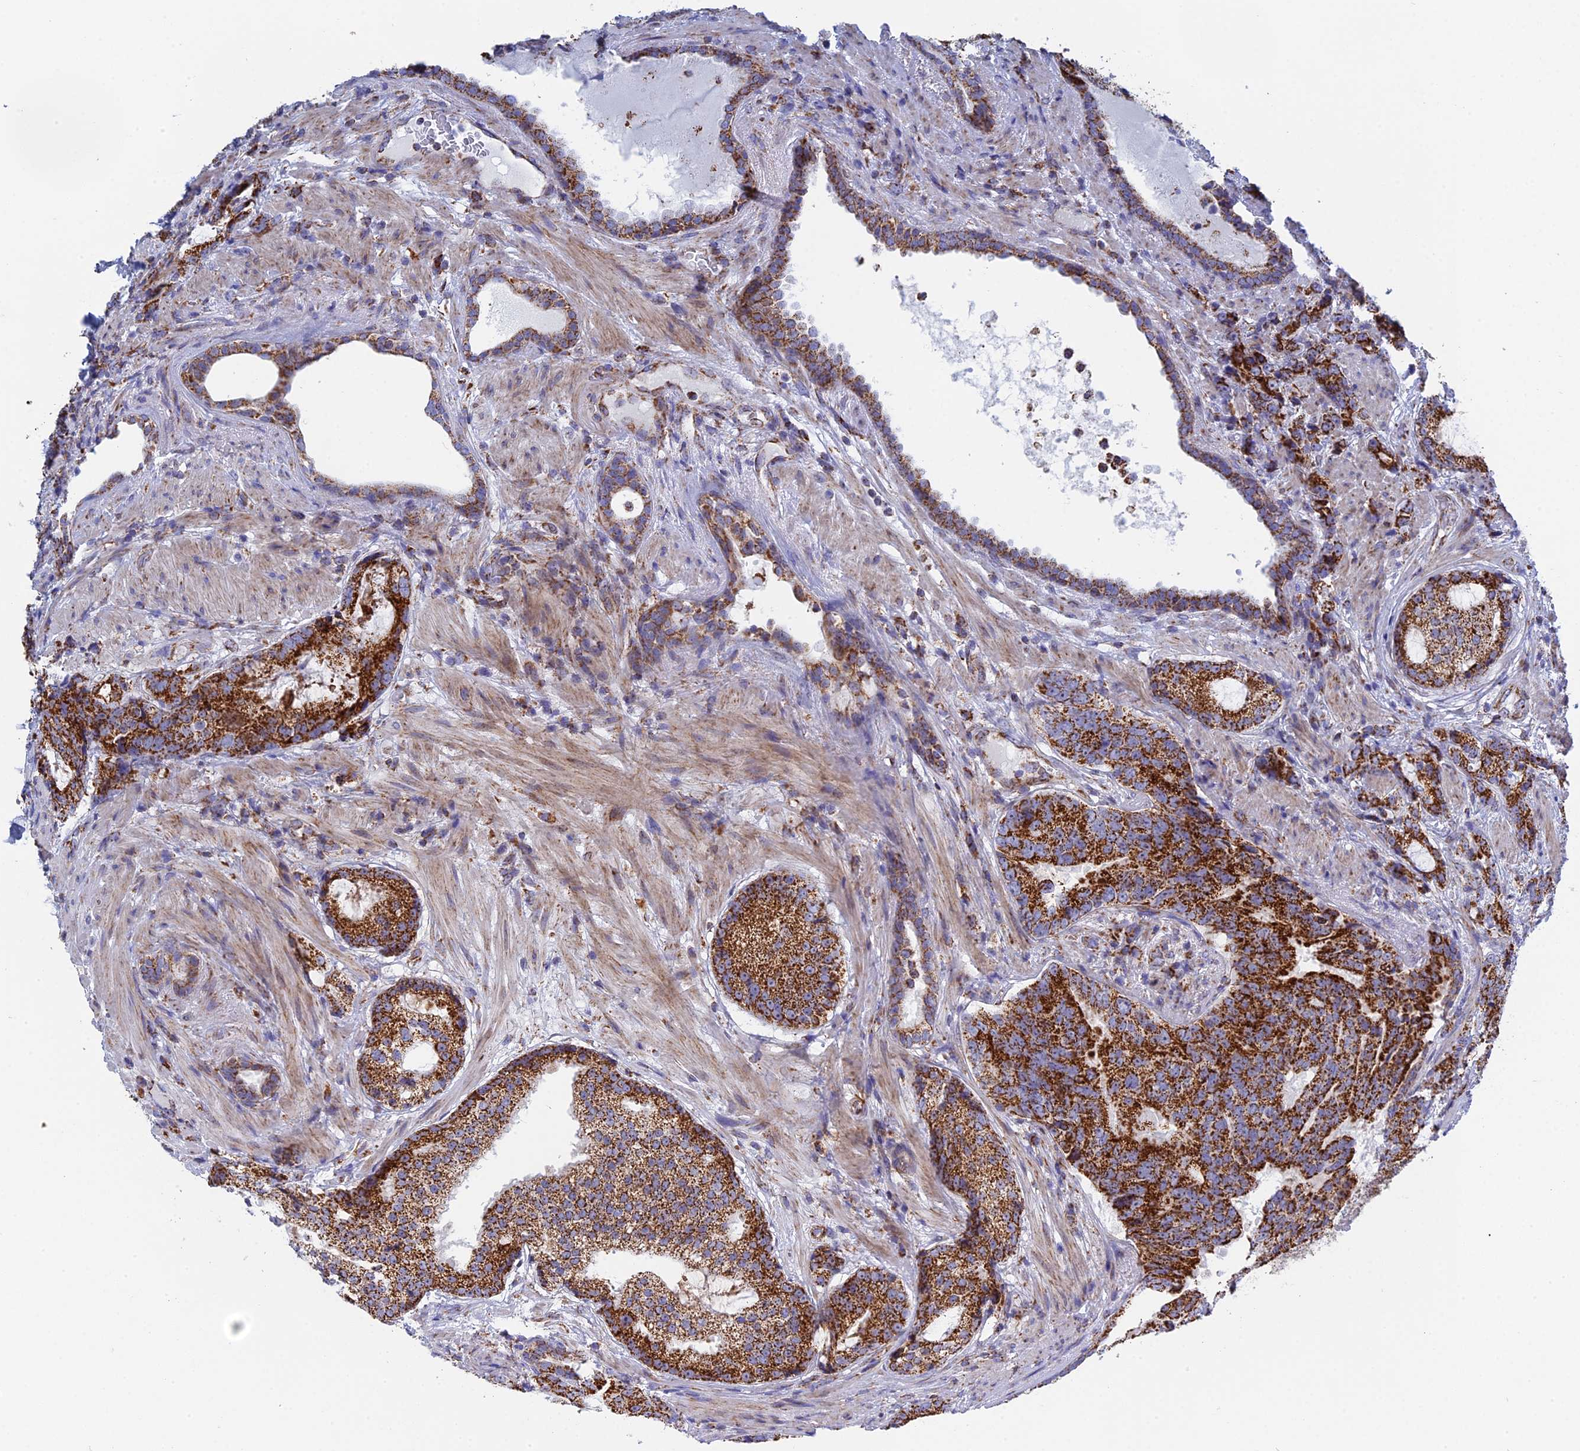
{"staining": {"intensity": "strong", "quantity": ">75%", "location": "cytoplasmic/membranous"}, "tissue": "prostate cancer", "cell_type": "Tumor cells", "image_type": "cancer", "snomed": [{"axis": "morphology", "description": "Adenocarcinoma, High grade"}, {"axis": "topography", "description": "Prostate"}], "caption": "Prostate cancer stained for a protein demonstrates strong cytoplasmic/membranous positivity in tumor cells. (DAB IHC with brightfield microscopy, high magnification).", "gene": "NDUFA5", "patient": {"sex": "male", "age": 67}}